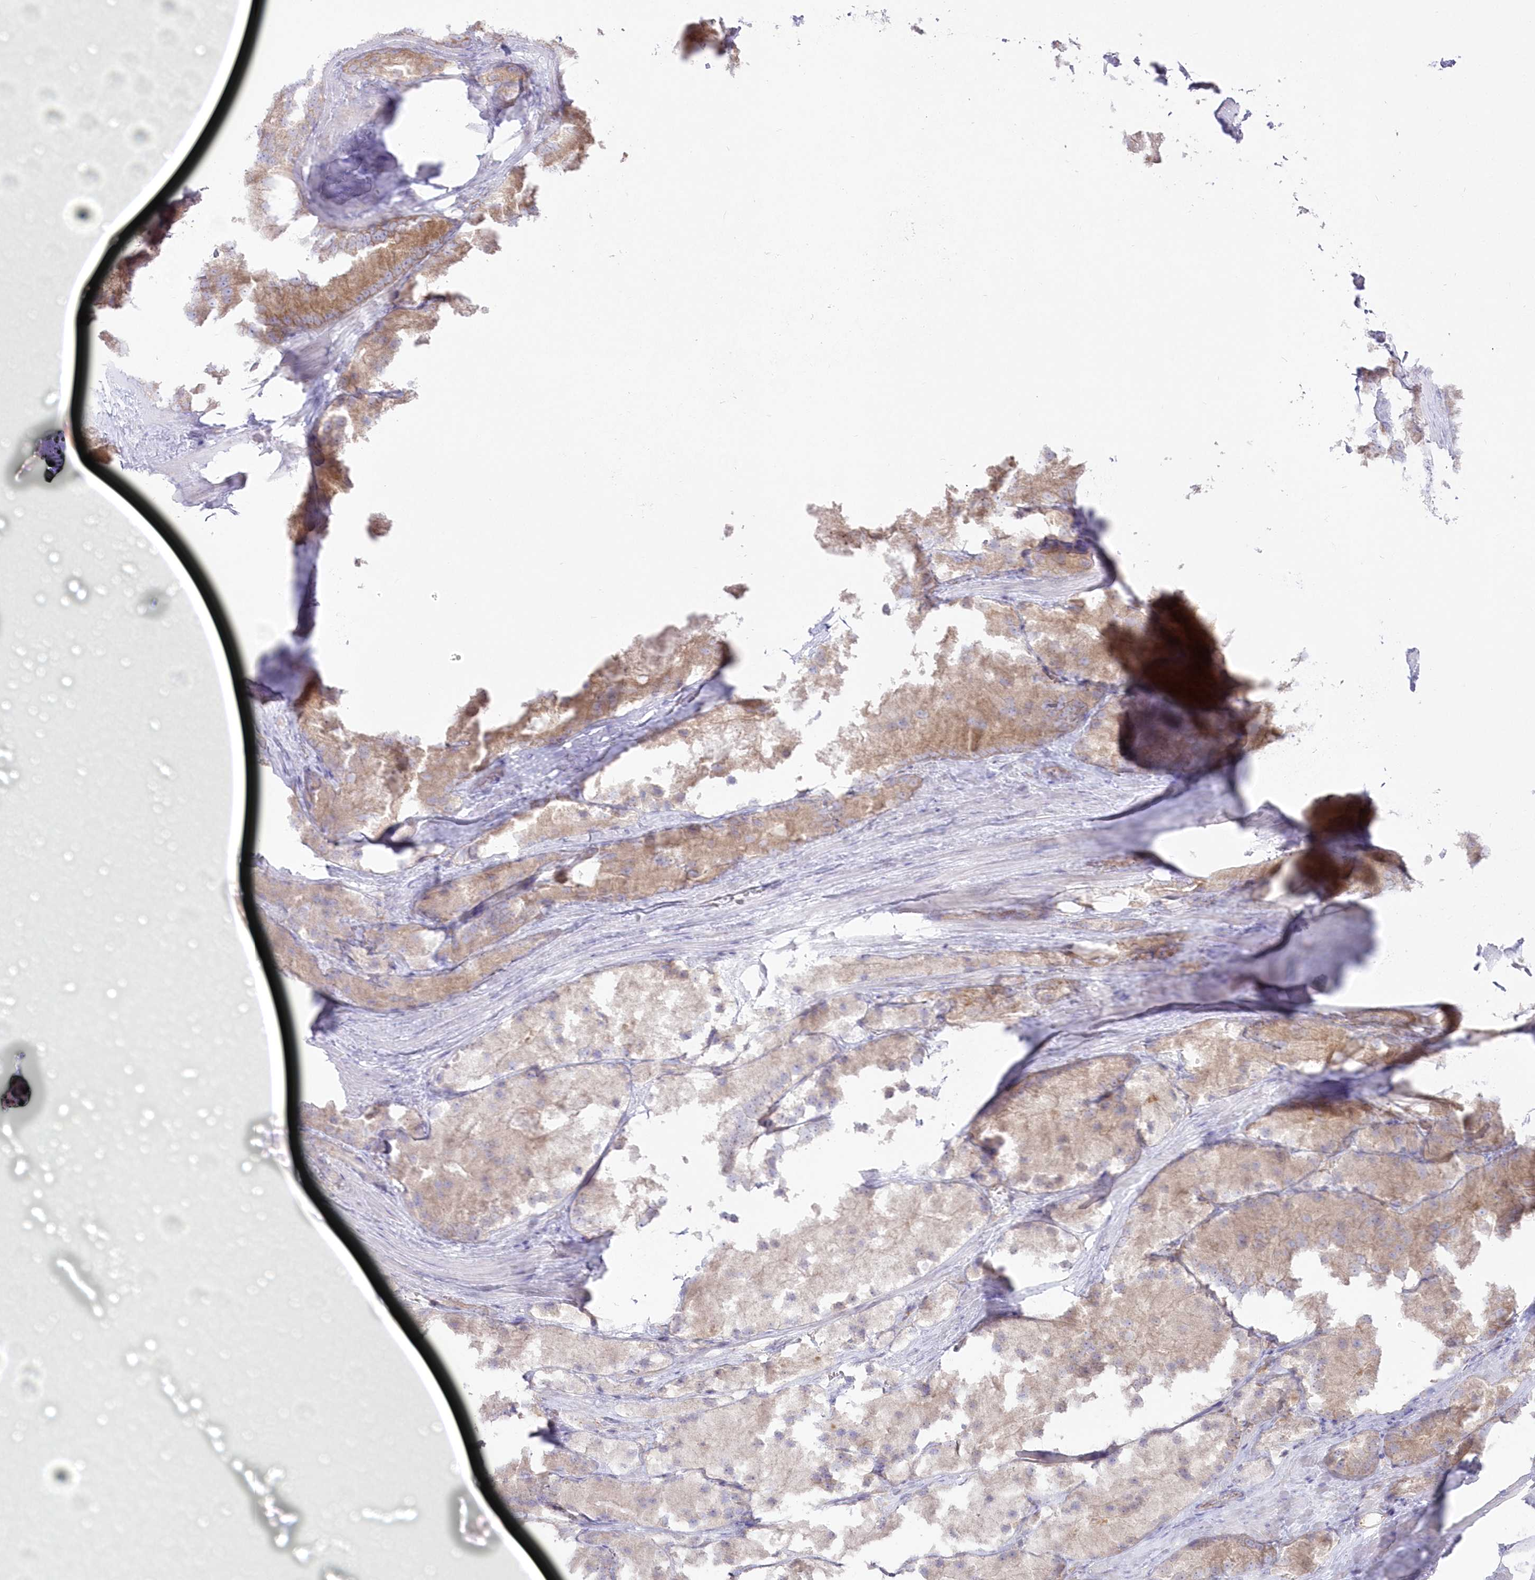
{"staining": {"intensity": "moderate", "quantity": ">75%", "location": "cytoplasmic/membranous"}, "tissue": "prostate cancer", "cell_type": "Tumor cells", "image_type": "cancer", "snomed": [{"axis": "morphology", "description": "Adenocarcinoma, Low grade"}, {"axis": "topography", "description": "Prostate"}], "caption": "Prostate cancer (adenocarcinoma (low-grade)) was stained to show a protein in brown. There is medium levels of moderate cytoplasmic/membranous staining in approximately >75% of tumor cells.", "gene": "ZNF843", "patient": {"sex": "male", "age": 69}}